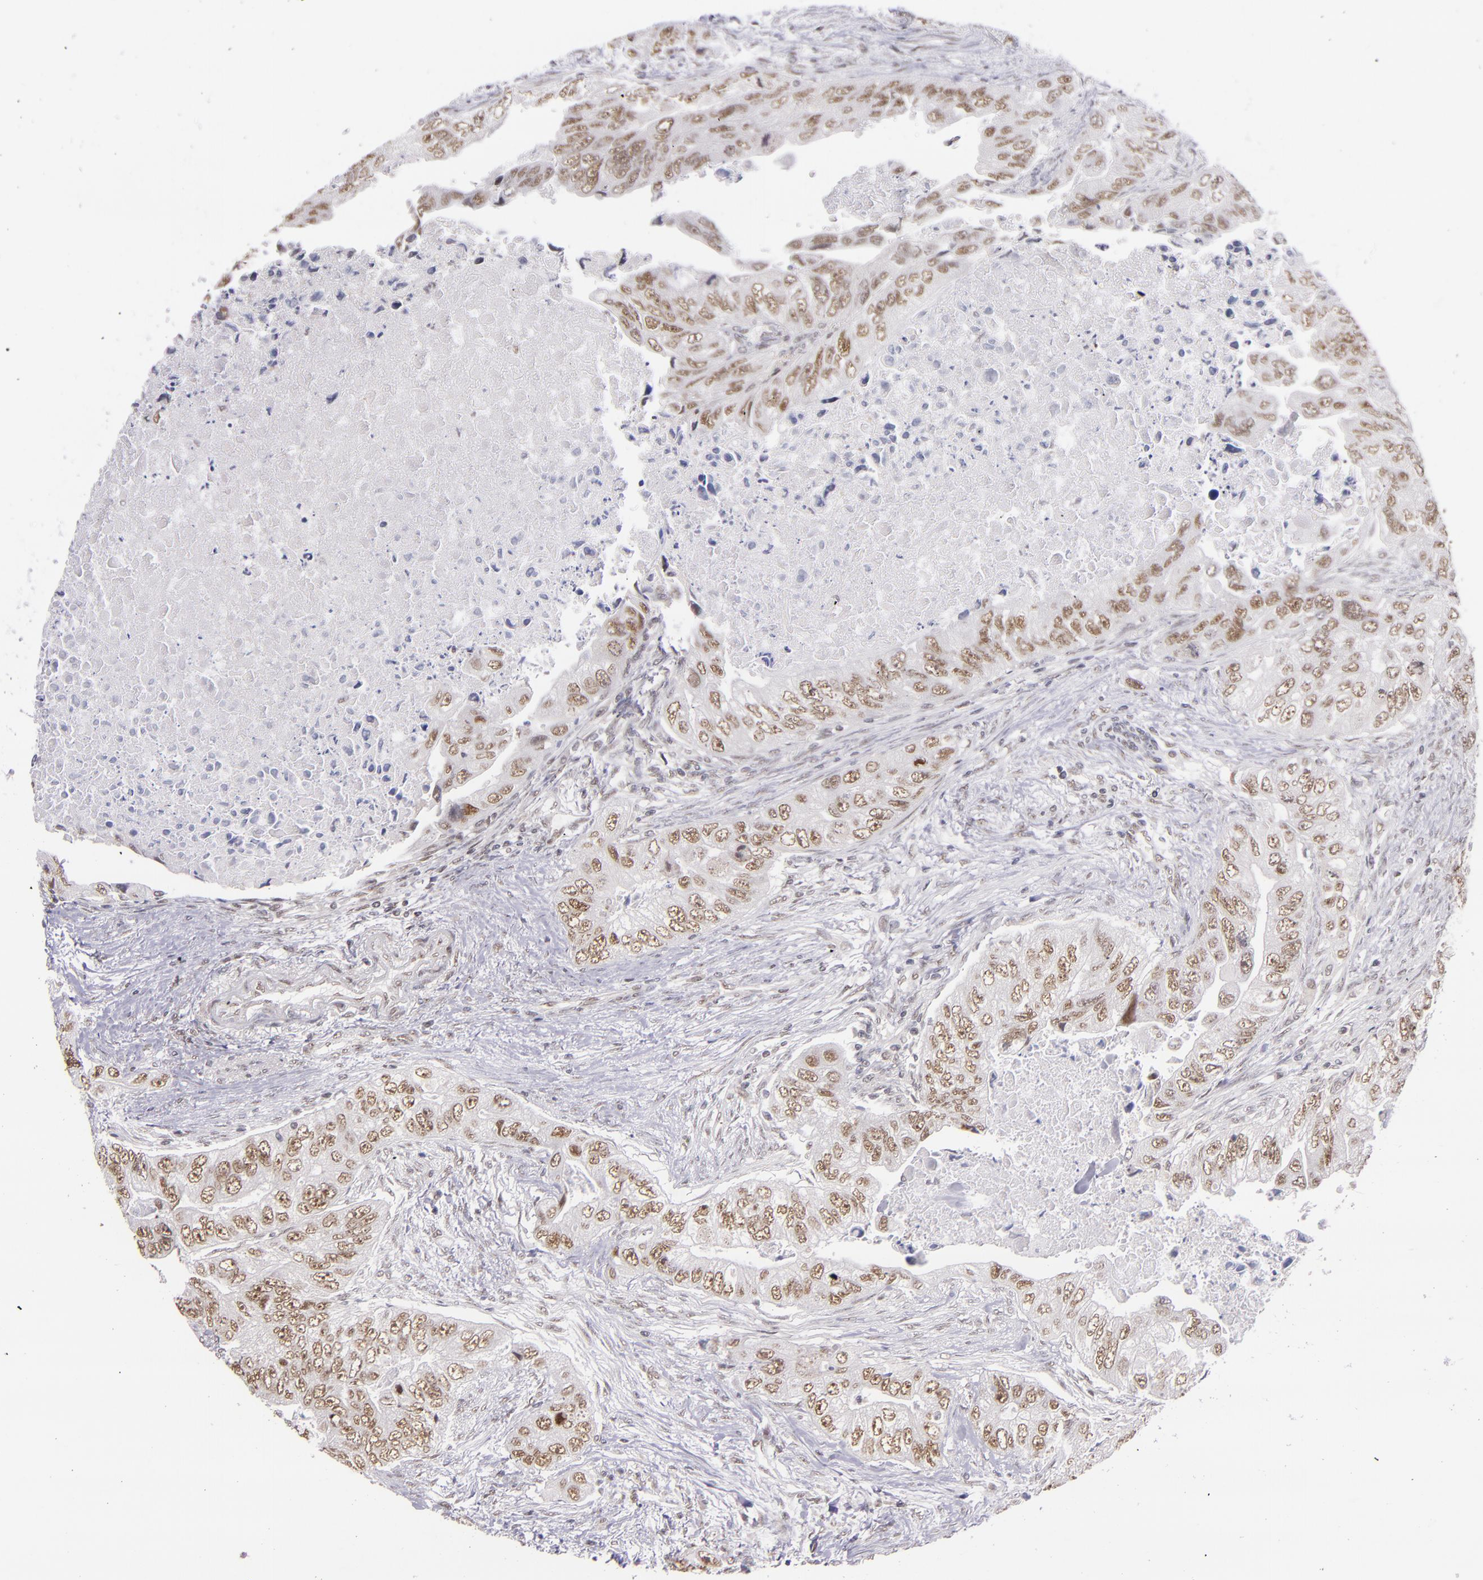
{"staining": {"intensity": "moderate", "quantity": ">75%", "location": "nuclear"}, "tissue": "colorectal cancer", "cell_type": "Tumor cells", "image_type": "cancer", "snomed": [{"axis": "morphology", "description": "Adenocarcinoma, NOS"}, {"axis": "topography", "description": "Colon"}], "caption": "A photomicrograph showing moderate nuclear positivity in about >75% of tumor cells in colorectal adenocarcinoma, as visualized by brown immunohistochemical staining.", "gene": "ZNF148", "patient": {"sex": "female", "age": 11}}